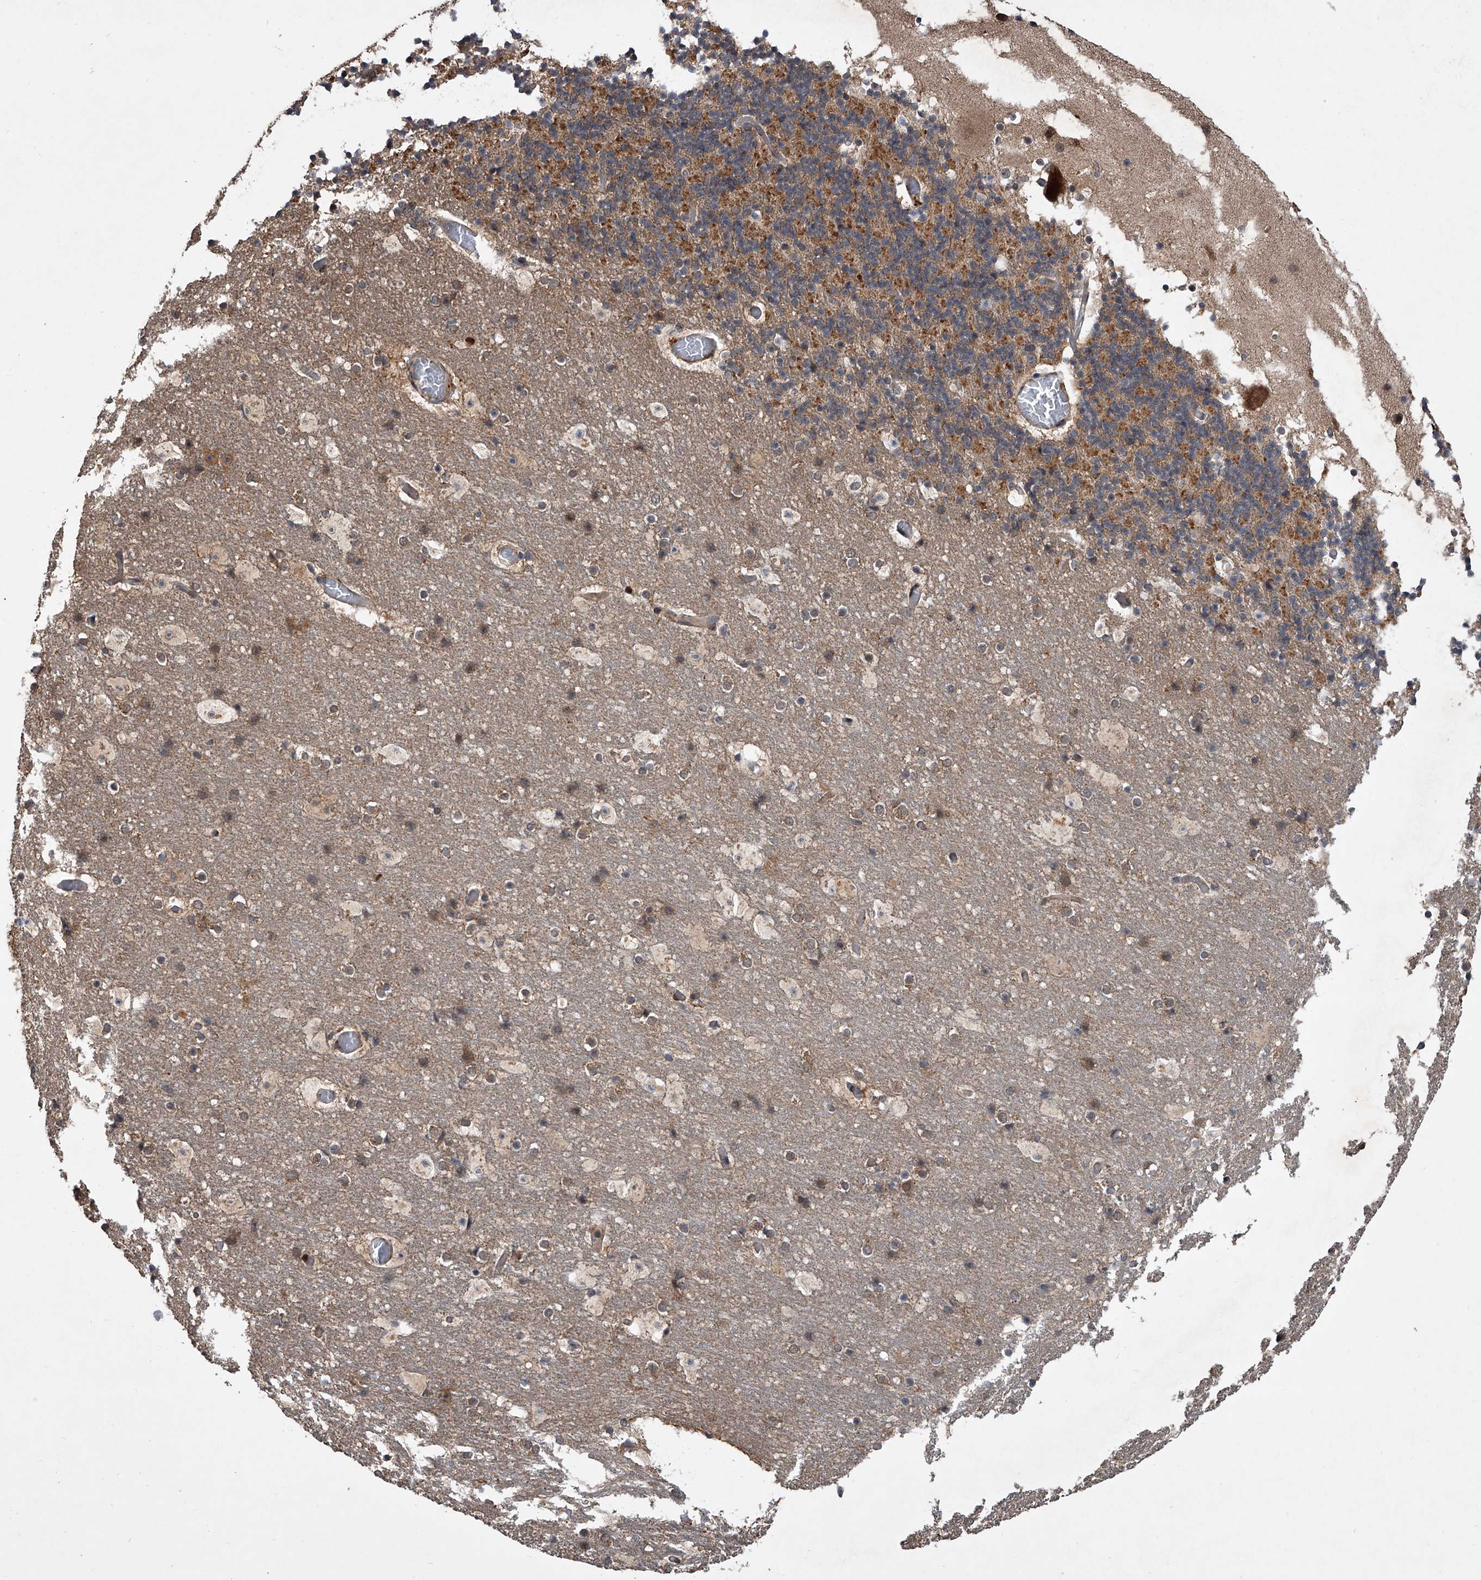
{"staining": {"intensity": "moderate", "quantity": "25%-75%", "location": "cytoplasmic/membranous"}, "tissue": "cerebellum", "cell_type": "Cells in granular layer", "image_type": "normal", "snomed": [{"axis": "morphology", "description": "Normal tissue, NOS"}, {"axis": "topography", "description": "Cerebellum"}], "caption": "IHC of normal human cerebellum displays medium levels of moderate cytoplasmic/membranous positivity in about 25%-75% of cells in granular layer.", "gene": "GEMIN8", "patient": {"sex": "male", "age": 57}}